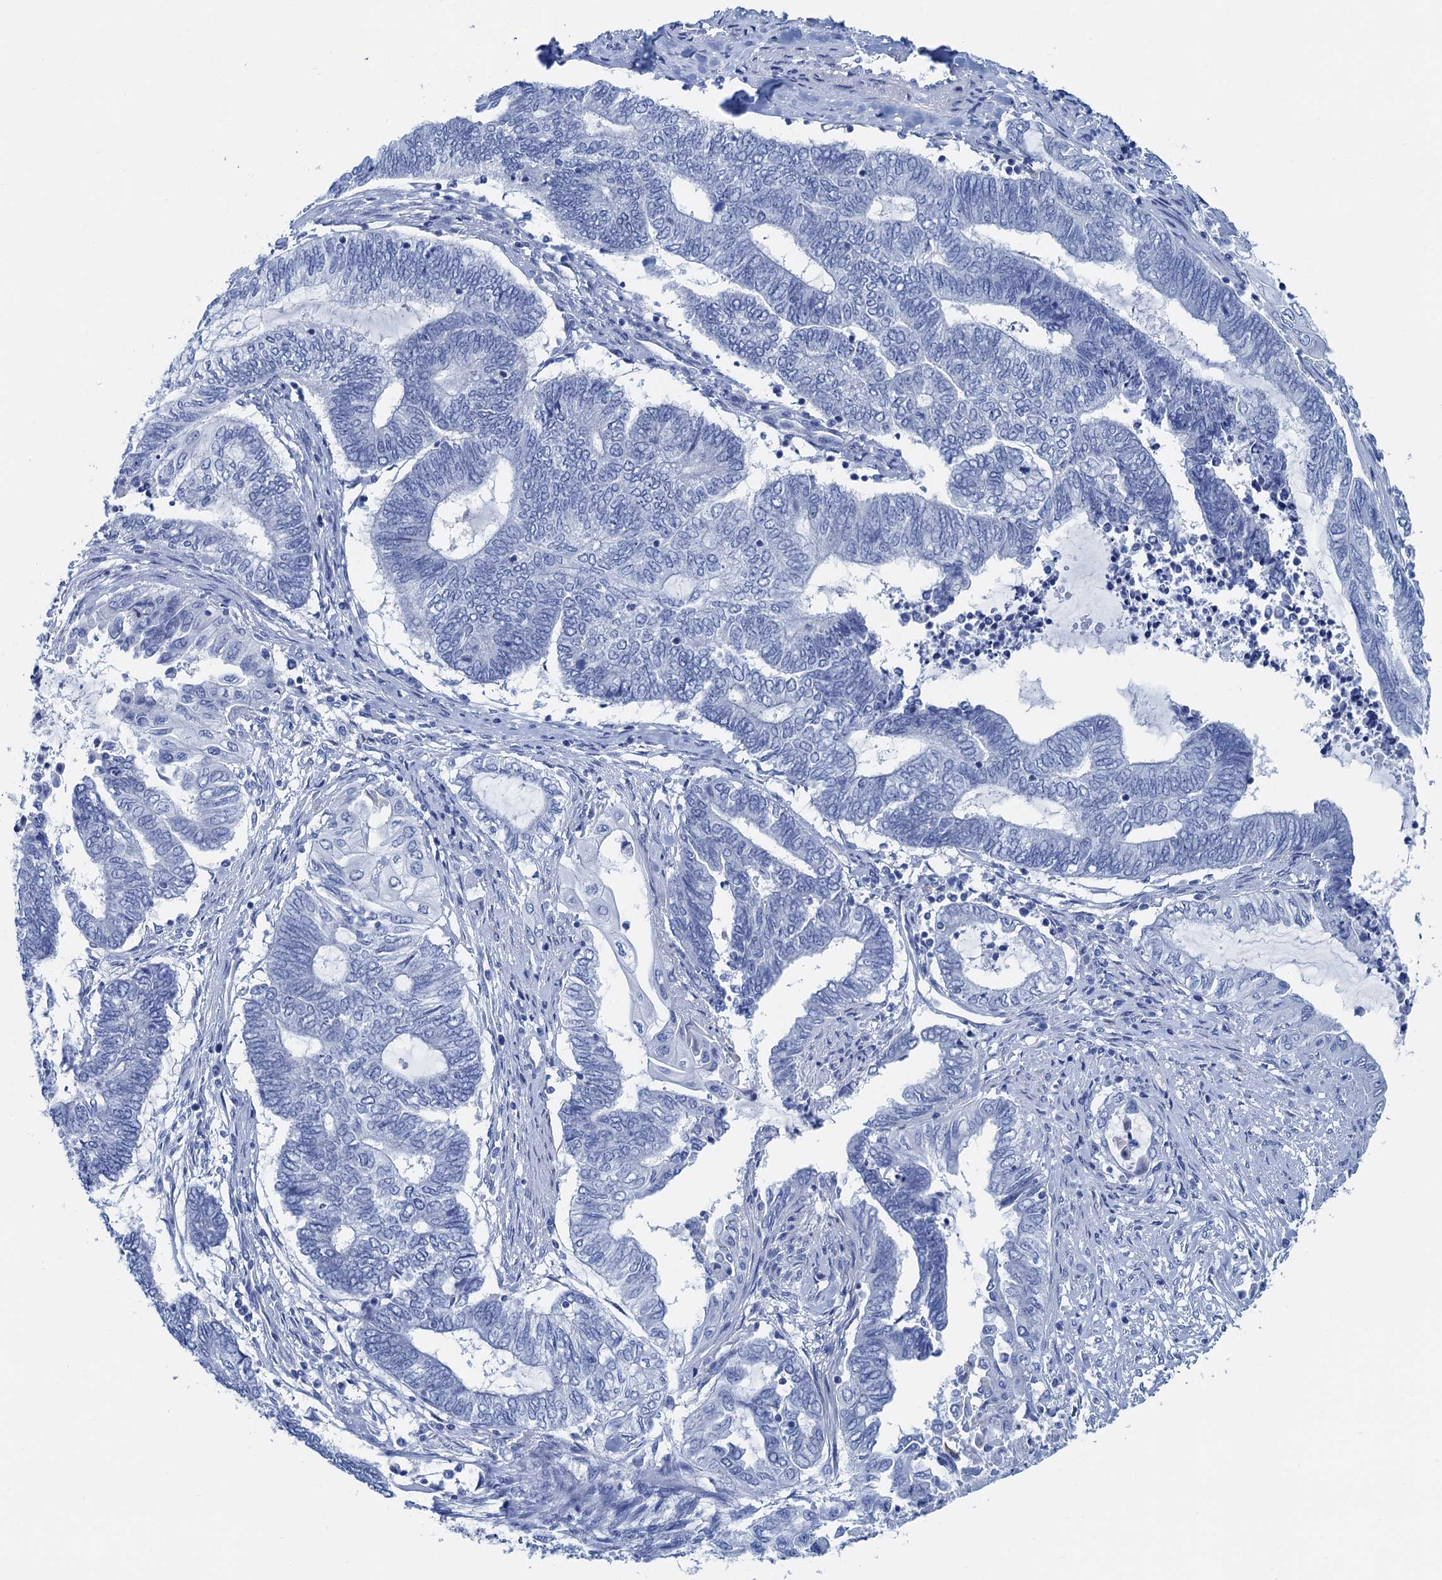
{"staining": {"intensity": "negative", "quantity": "none", "location": "none"}, "tissue": "endometrial cancer", "cell_type": "Tumor cells", "image_type": "cancer", "snomed": [{"axis": "morphology", "description": "Adenocarcinoma, NOS"}, {"axis": "topography", "description": "Uterus"}, {"axis": "topography", "description": "Endometrium"}], "caption": "Immunohistochemistry image of endometrial adenocarcinoma stained for a protein (brown), which displays no staining in tumor cells. (Stains: DAB immunohistochemistry (IHC) with hematoxylin counter stain, Microscopy: brightfield microscopy at high magnification).", "gene": "NLRP10", "patient": {"sex": "female", "age": 70}}